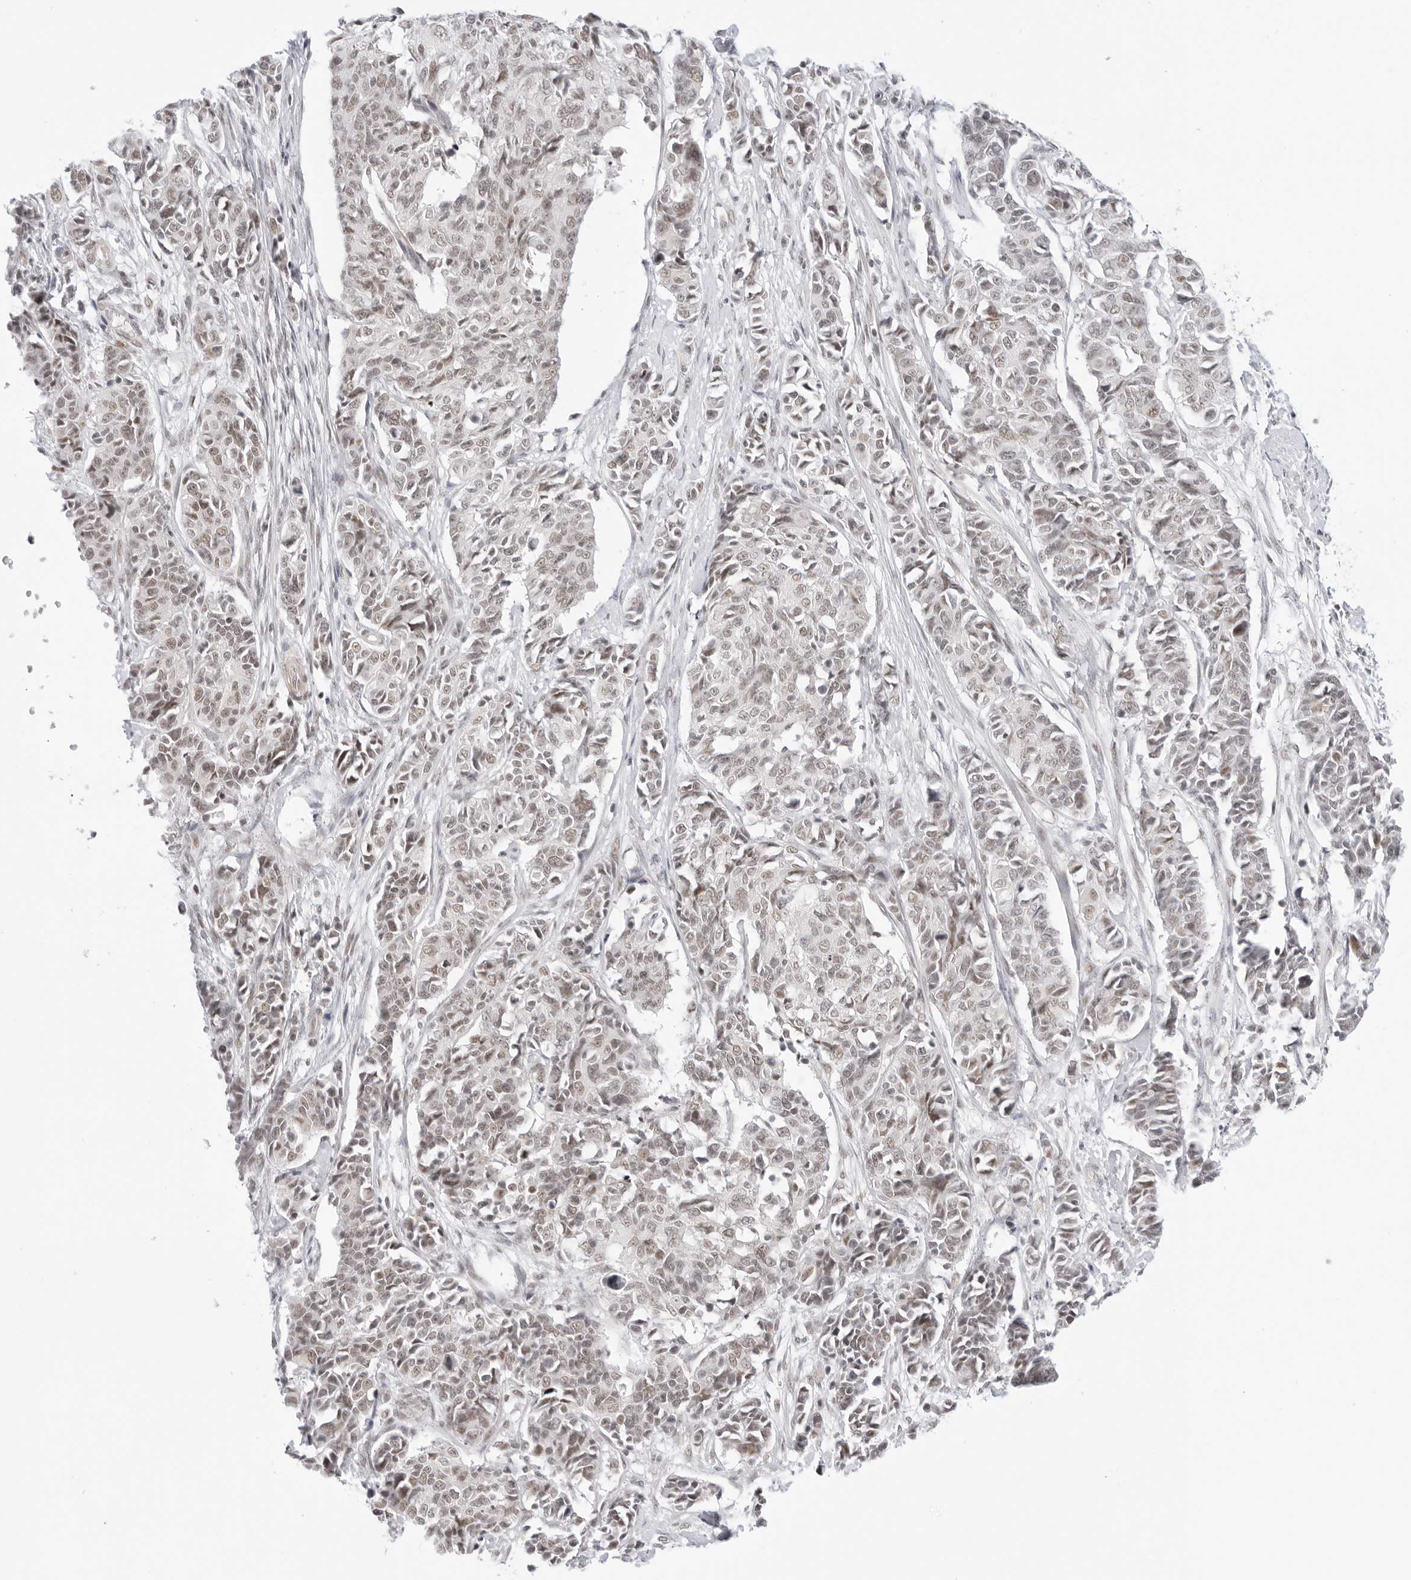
{"staining": {"intensity": "weak", "quantity": "25%-75%", "location": "nuclear"}, "tissue": "cervical cancer", "cell_type": "Tumor cells", "image_type": "cancer", "snomed": [{"axis": "morphology", "description": "Normal tissue, NOS"}, {"axis": "morphology", "description": "Squamous cell carcinoma, NOS"}, {"axis": "topography", "description": "Cervix"}], "caption": "A photomicrograph showing weak nuclear expression in about 25%-75% of tumor cells in cervical squamous cell carcinoma, as visualized by brown immunohistochemical staining.", "gene": "TCIM", "patient": {"sex": "female", "age": 35}}